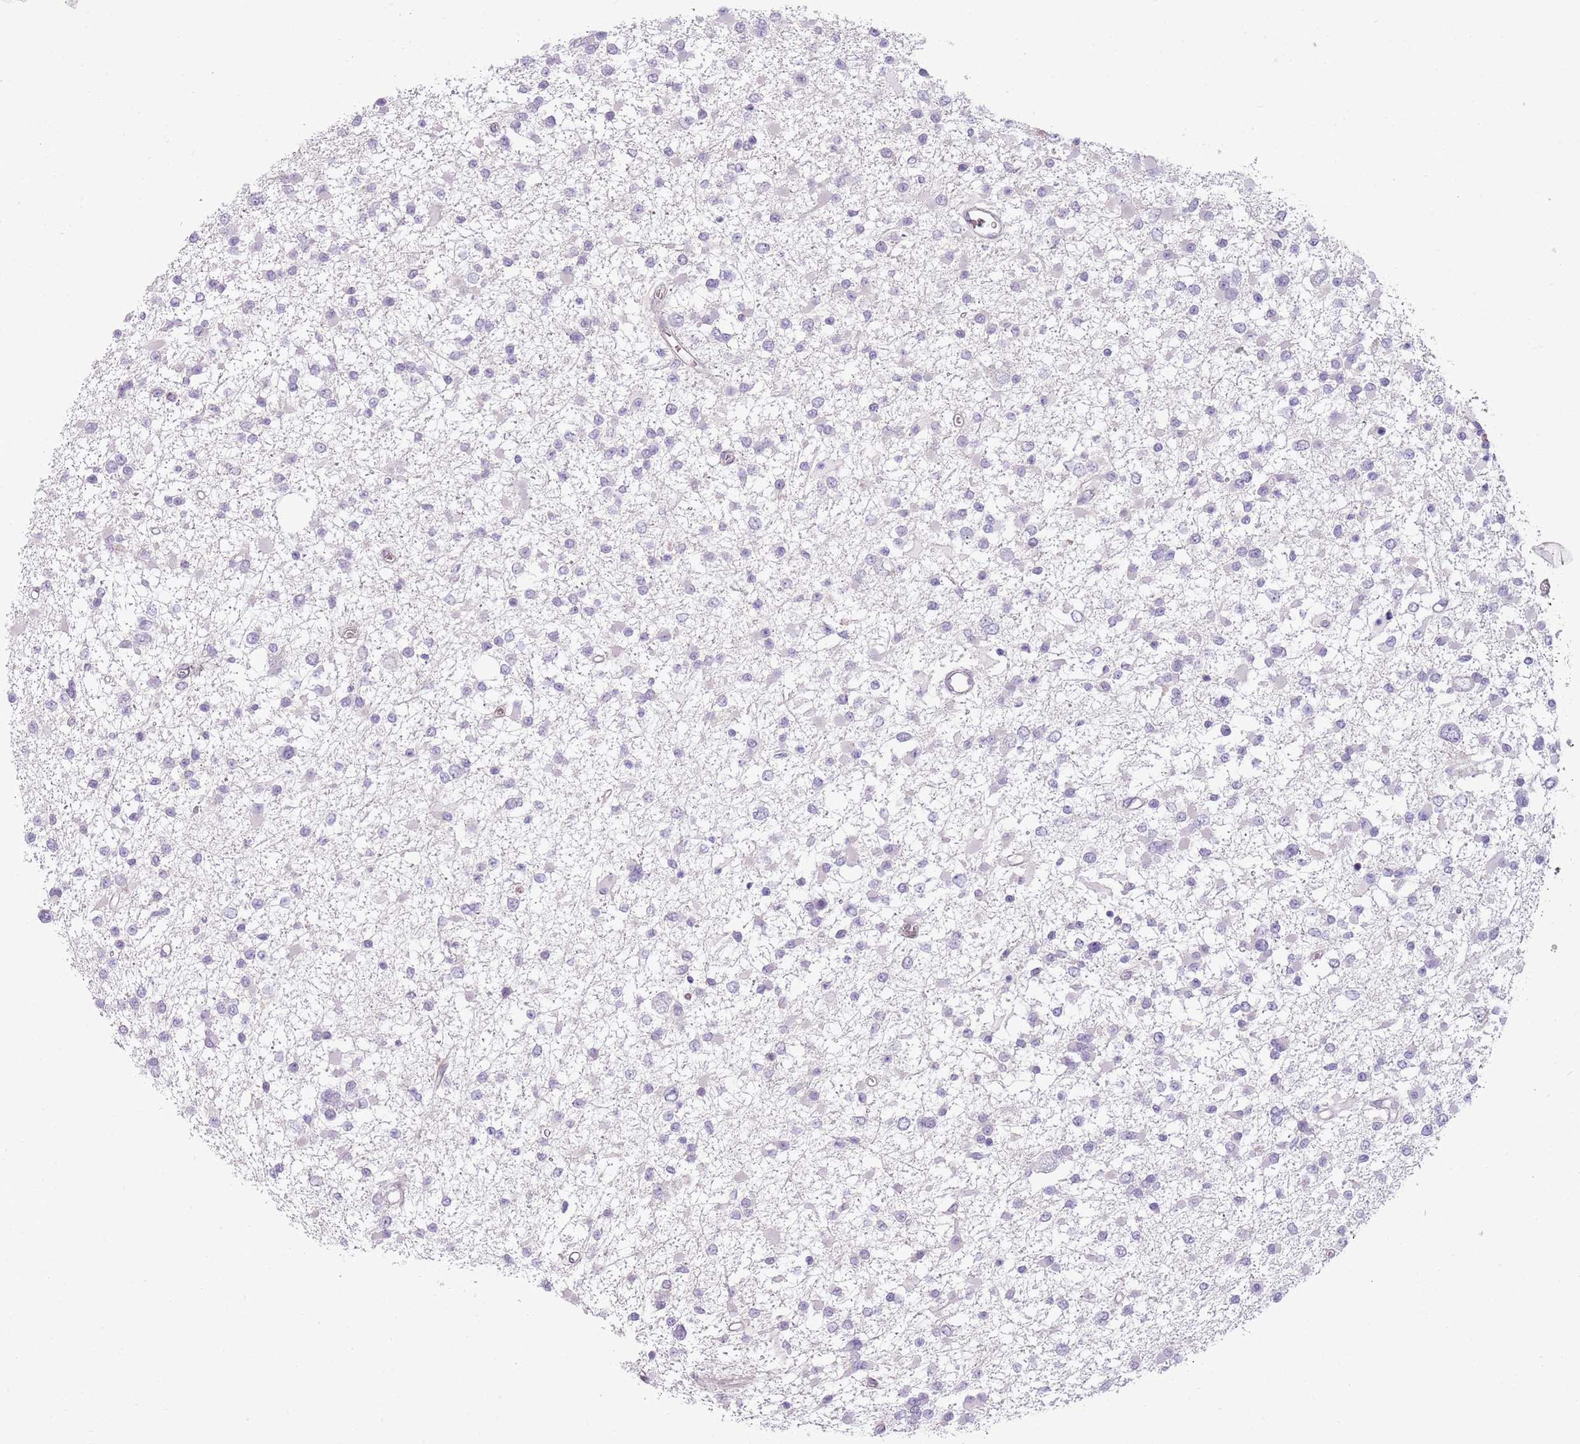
{"staining": {"intensity": "negative", "quantity": "none", "location": "none"}, "tissue": "glioma", "cell_type": "Tumor cells", "image_type": "cancer", "snomed": [{"axis": "morphology", "description": "Glioma, malignant, Low grade"}, {"axis": "topography", "description": "Brain"}], "caption": "DAB (3,3'-diaminobenzidine) immunohistochemical staining of malignant low-grade glioma displays no significant expression in tumor cells.", "gene": "ZNF583", "patient": {"sex": "female", "age": 22}}